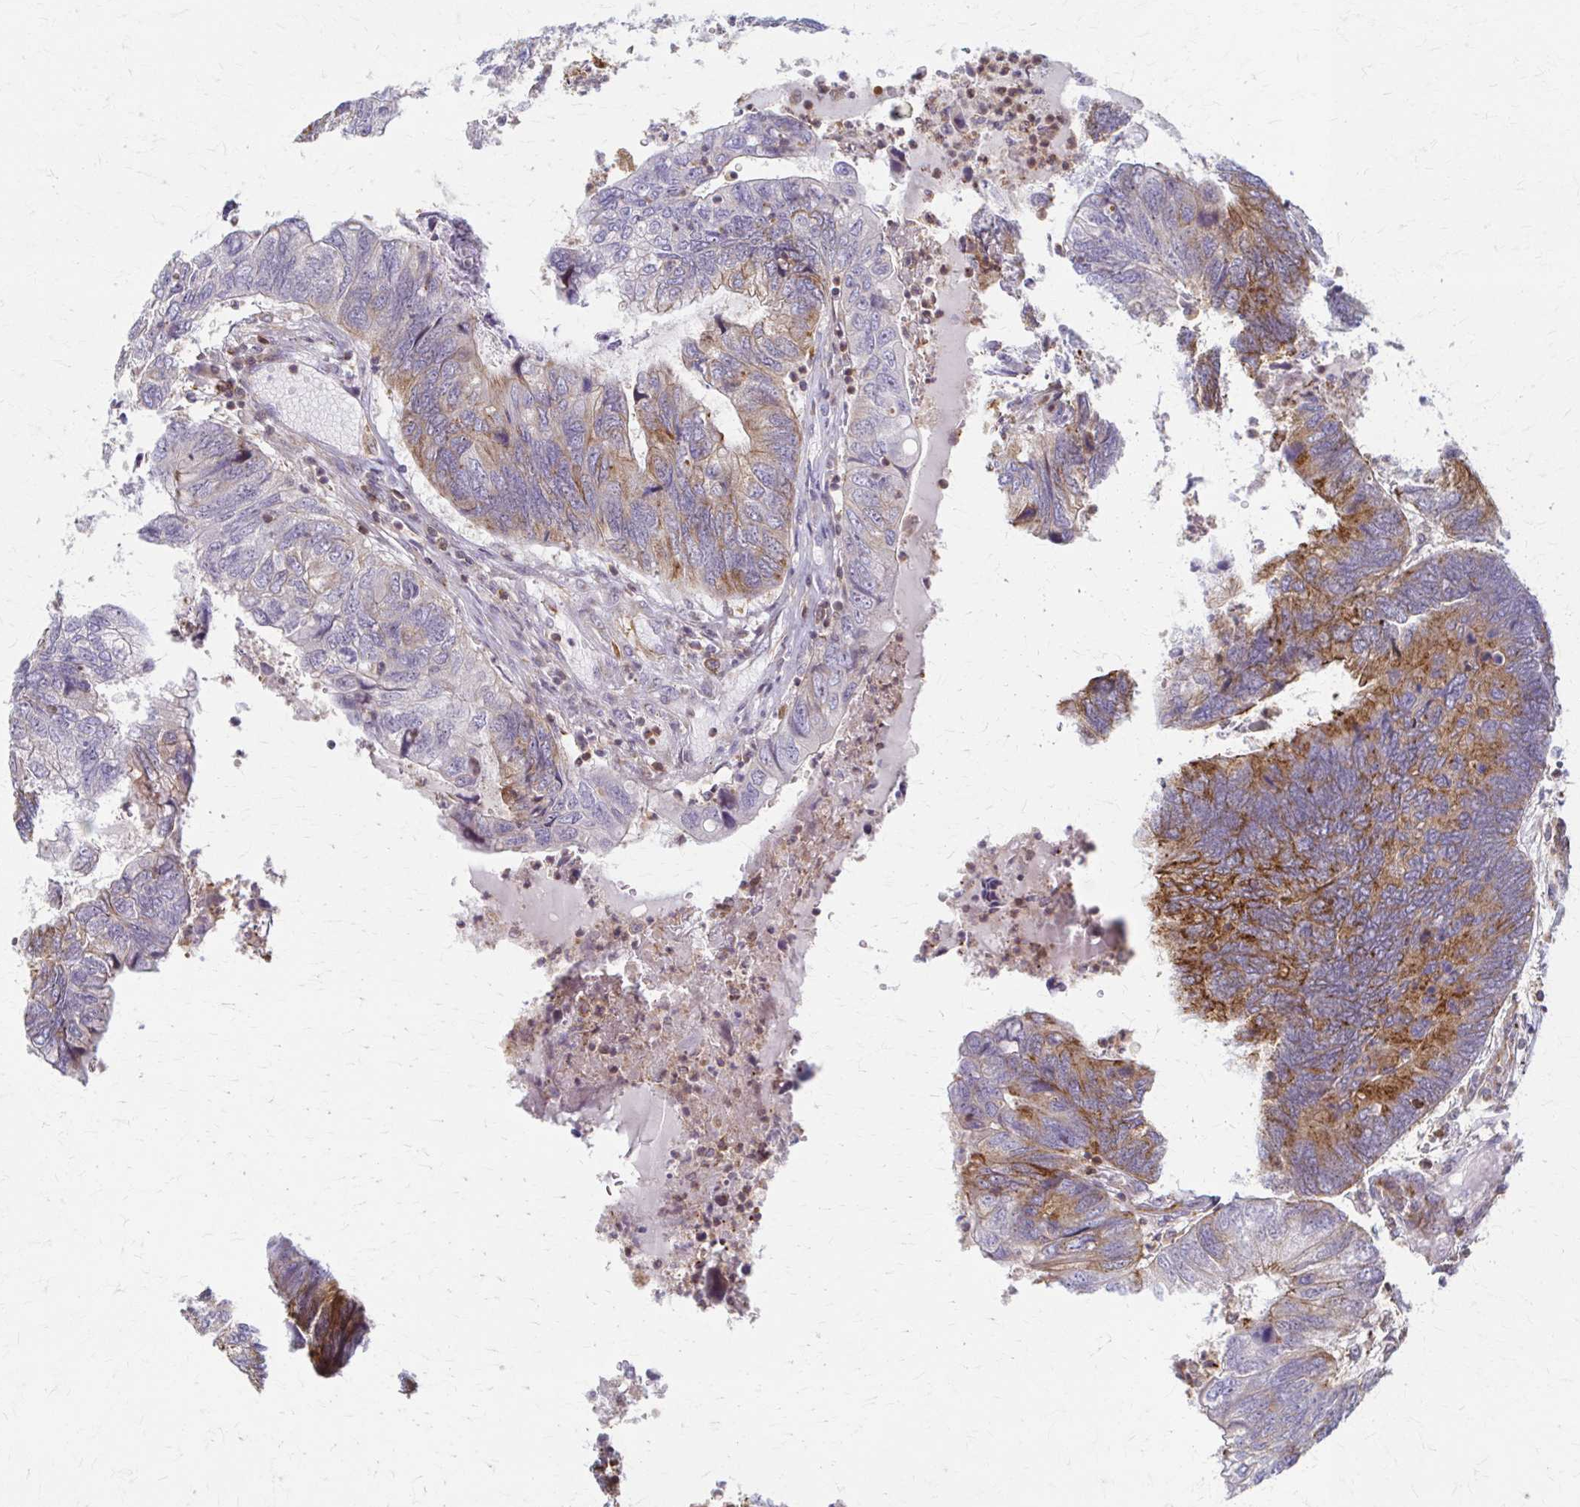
{"staining": {"intensity": "moderate", "quantity": "25%-75%", "location": "cytoplasmic/membranous"}, "tissue": "colorectal cancer", "cell_type": "Tumor cells", "image_type": "cancer", "snomed": [{"axis": "morphology", "description": "Adenocarcinoma, NOS"}, {"axis": "topography", "description": "Colon"}], "caption": "IHC histopathology image of human colorectal cancer stained for a protein (brown), which shows medium levels of moderate cytoplasmic/membranous staining in about 25%-75% of tumor cells.", "gene": "ARHGAP35", "patient": {"sex": "female", "age": 67}}